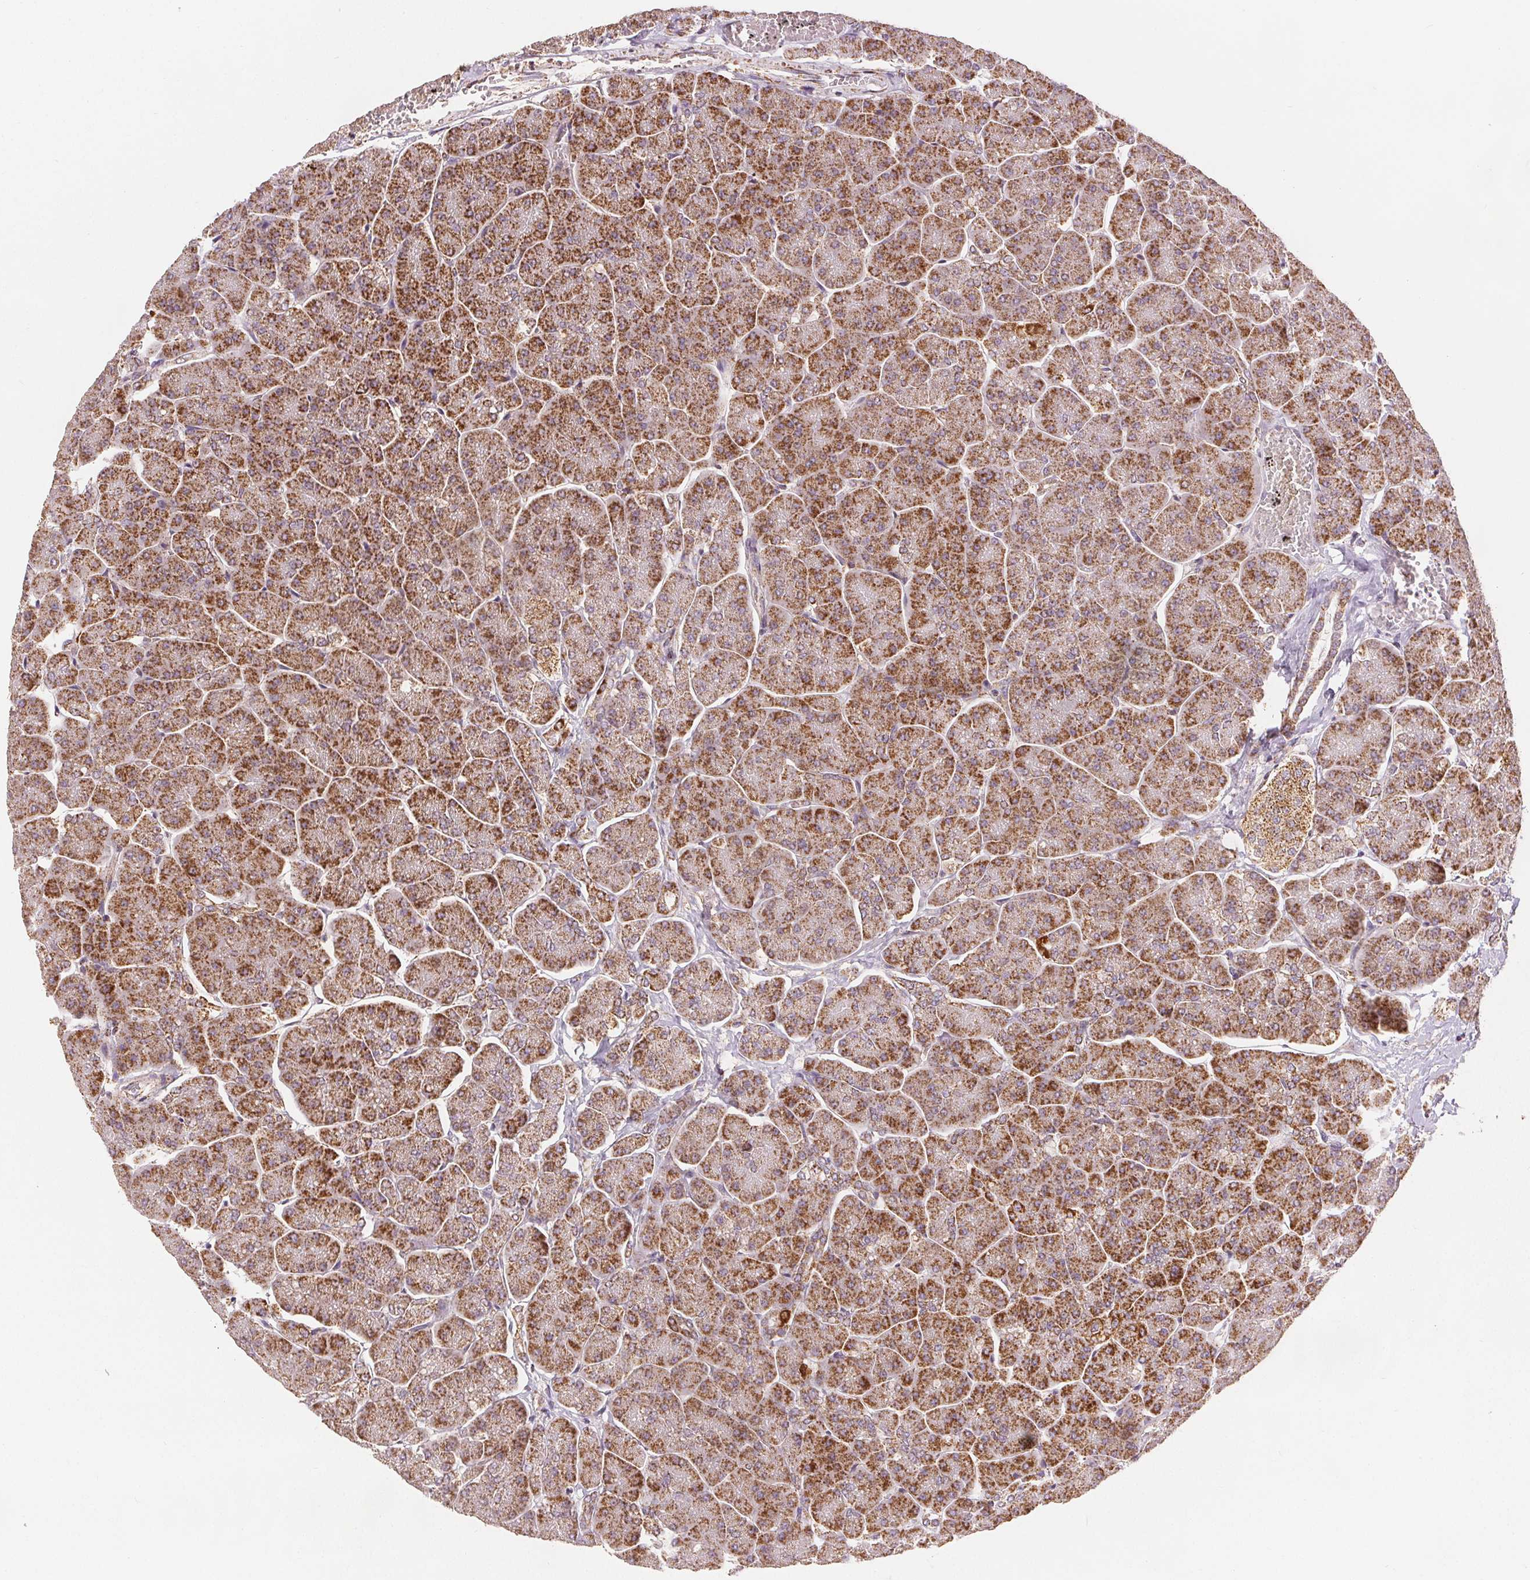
{"staining": {"intensity": "strong", "quantity": ">75%", "location": "cytoplasmic/membranous"}, "tissue": "pancreas", "cell_type": "Exocrine glandular cells", "image_type": "normal", "snomed": [{"axis": "morphology", "description": "Normal tissue, NOS"}, {"axis": "topography", "description": "Pancreas"}, {"axis": "topography", "description": "Peripheral nerve tissue"}], "caption": "This image demonstrates normal pancreas stained with immunohistochemistry (IHC) to label a protein in brown. The cytoplasmic/membranous of exocrine glandular cells show strong positivity for the protein. Nuclei are counter-stained blue.", "gene": "SDHB", "patient": {"sex": "male", "age": 54}}